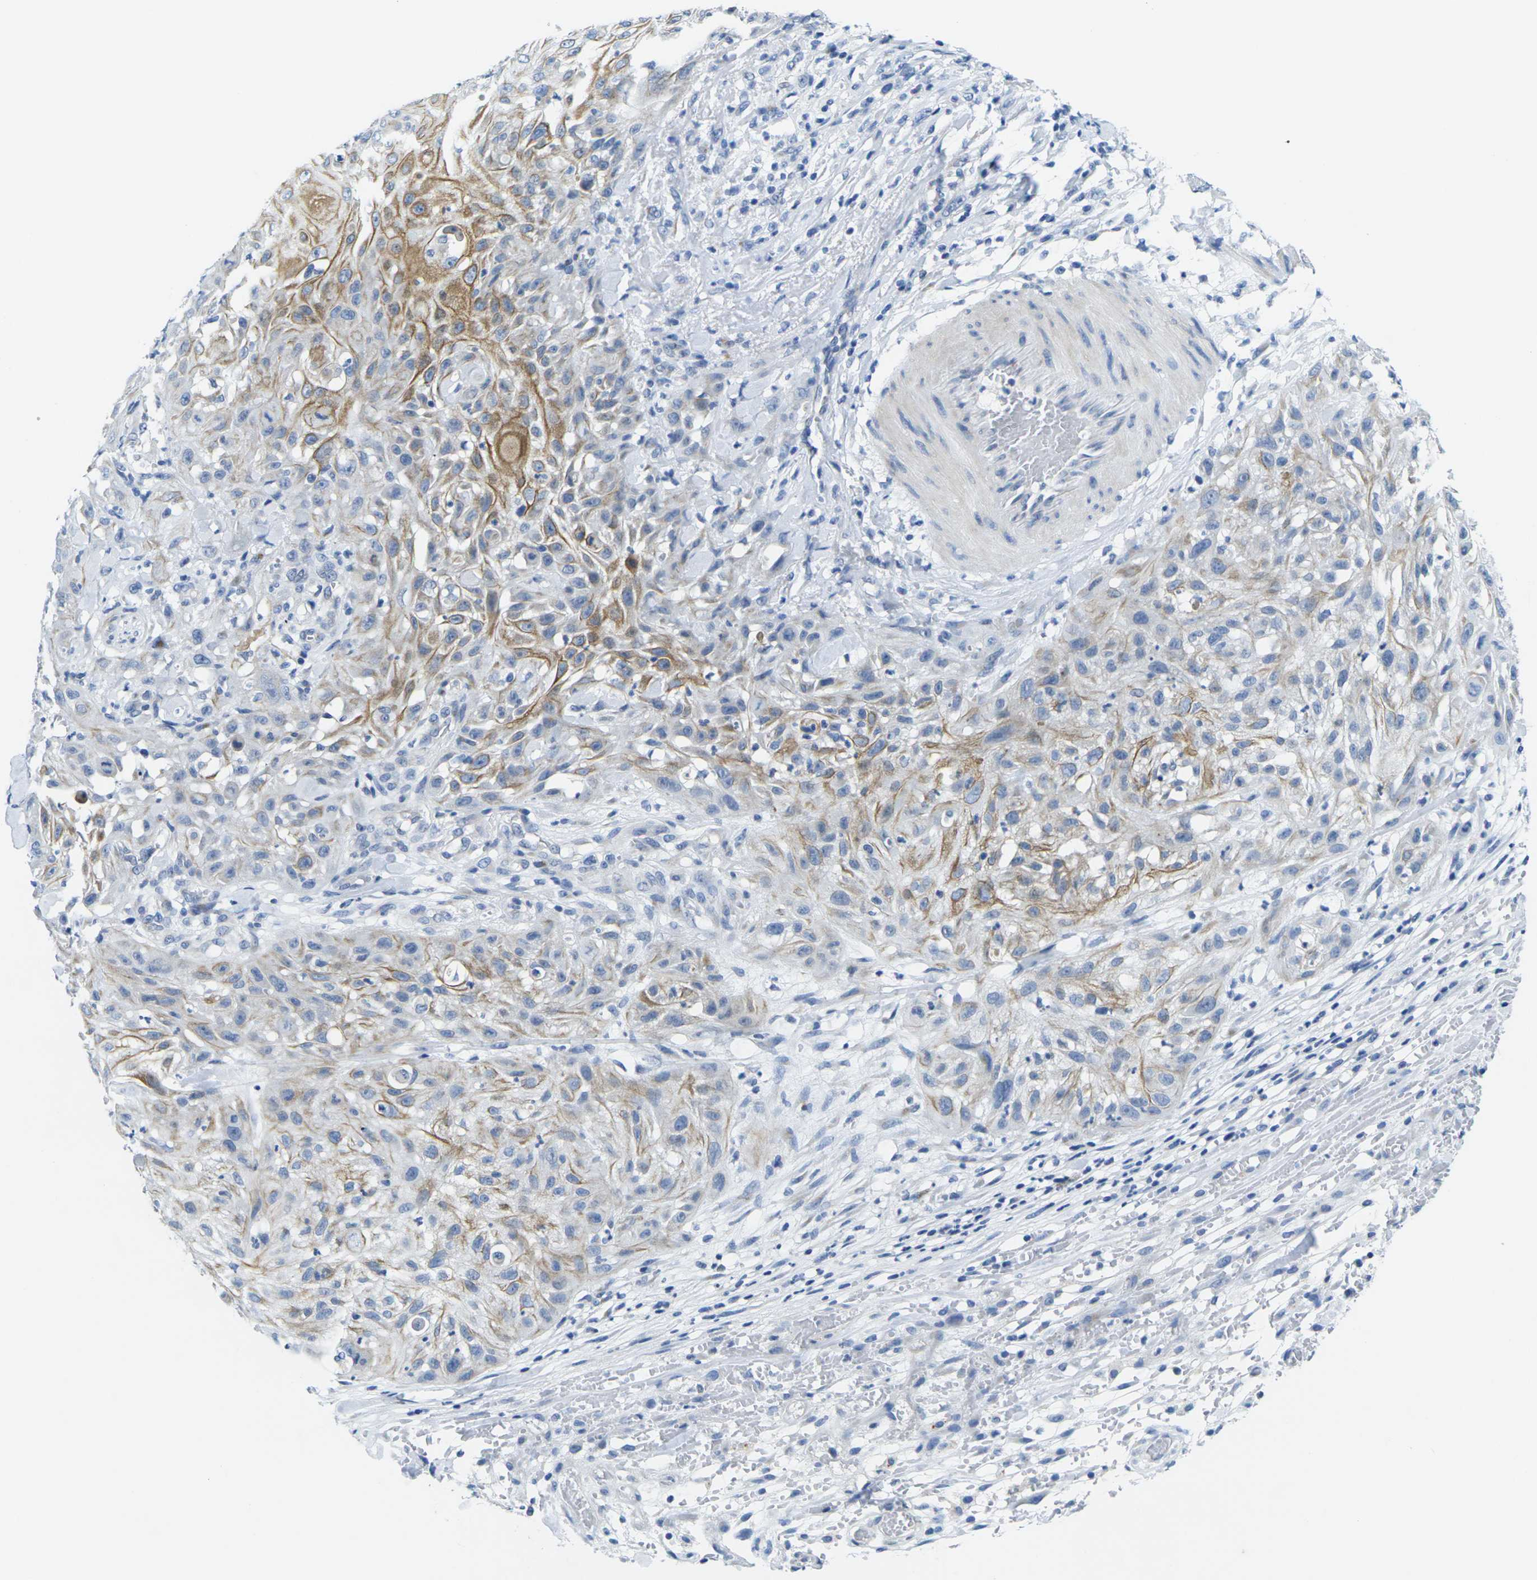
{"staining": {"intensity": "moderate", "quantity": "<25%", "location": "cytoplasmic/membranous"}, "tissue": "skin cancer", "cell_type": "Tumor cells", "image_type": "cancer", "snomed": [{"axis": "morphology", "description": "Squamous cell carcinoma, NOS"}, {"axis": "topography", "description": "Skin"}], "caption": "Immunohistochemical staining of skin cancer reveals low levels of moderate cytoplasmic/membranous staining in approximately <25% of tumor cells.", "gene": "CRK", "patient": {"sex": "male", "age": 75}}